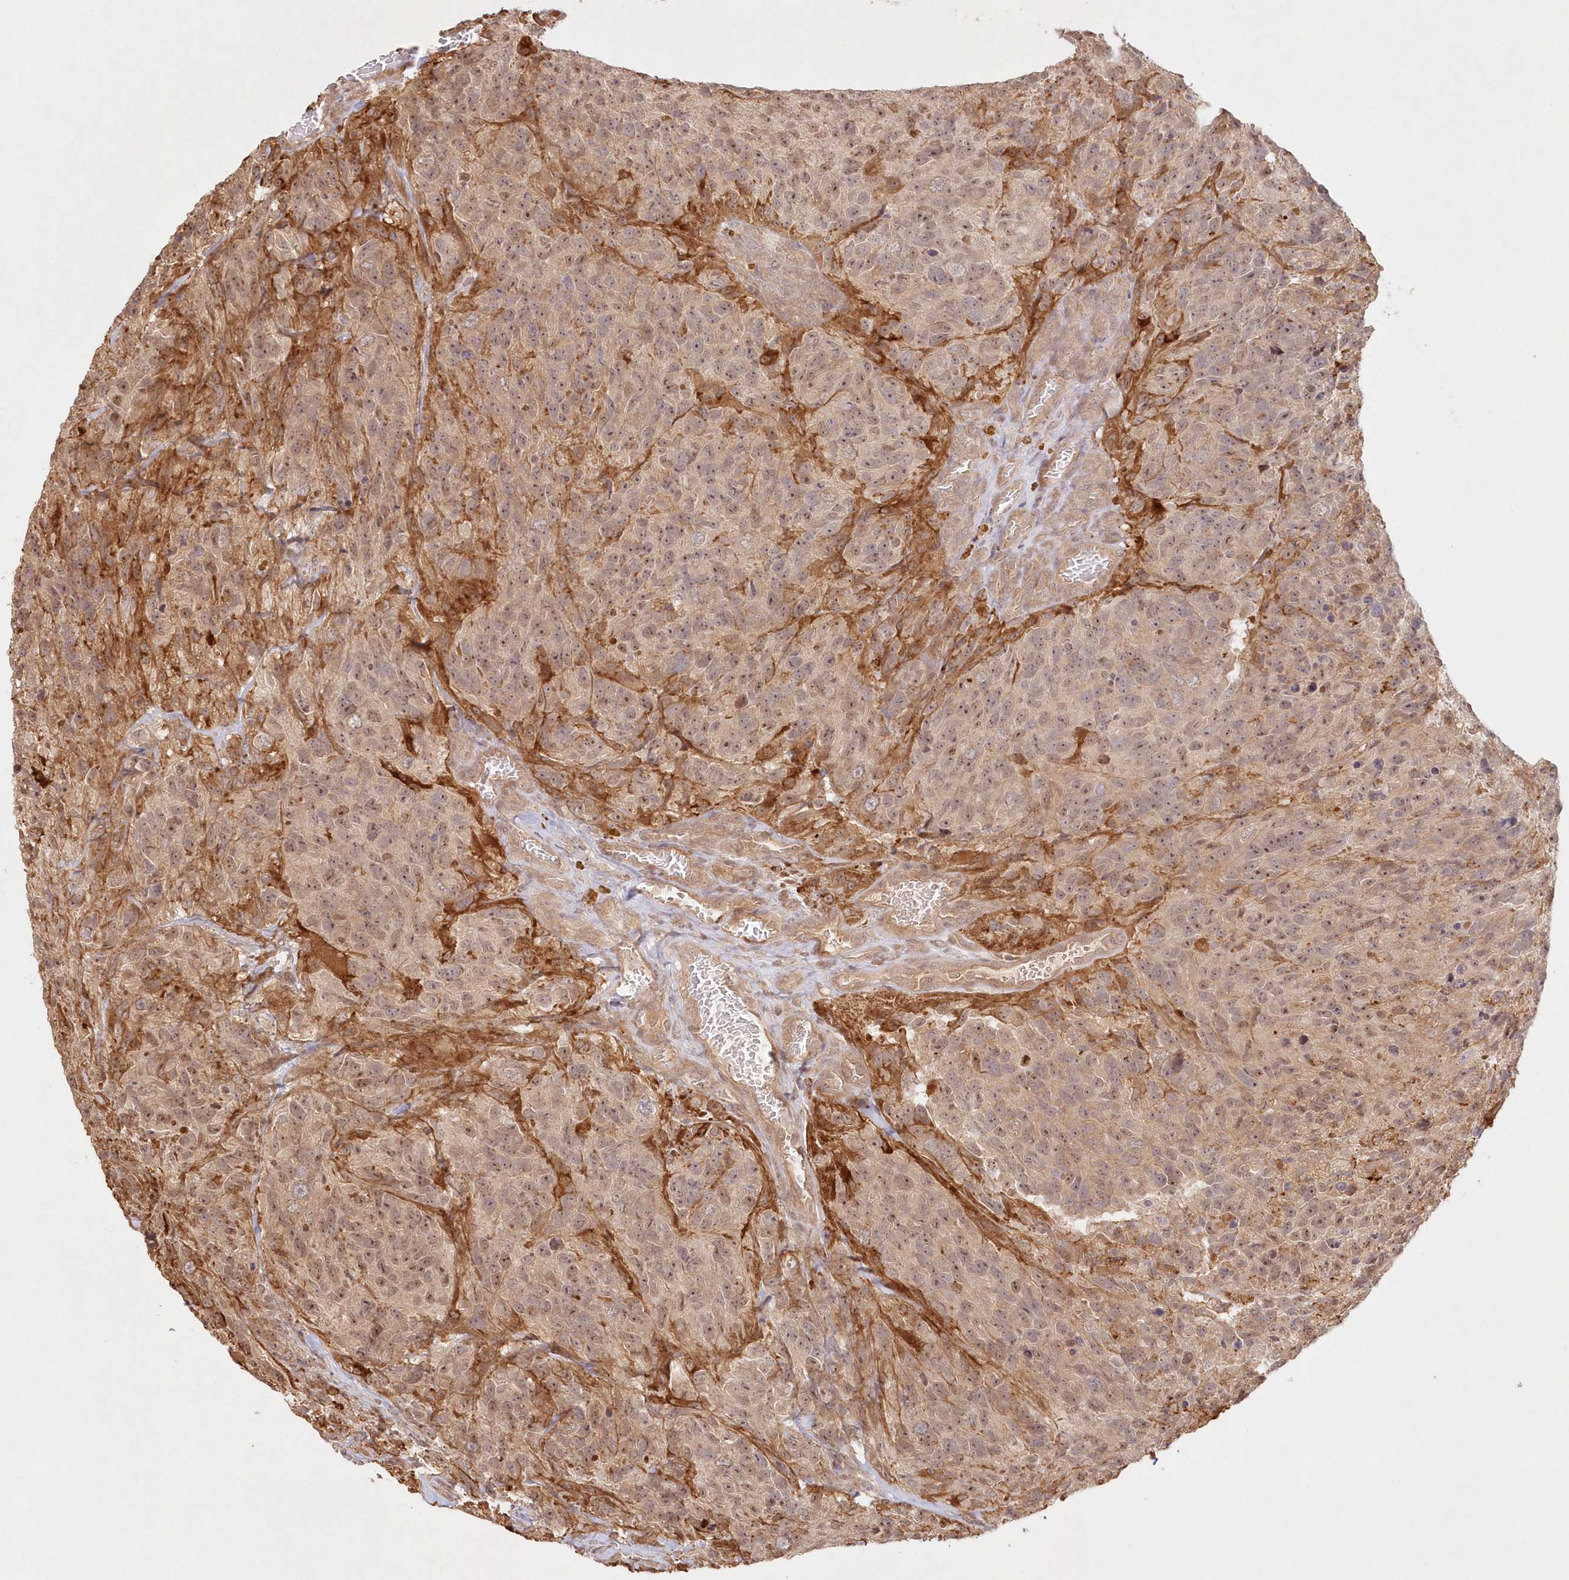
{"staining": {"intensity": "weak", "quantity": "25%-75%", "location": "cytoplasmic/membranous,nuclear"}, "tissue": "glioma", "cell_type": "Tumor cells", "image_type": "cancer", "snomed": [{"axis": "morphology", "description": "Glioma, malignant, High grade"}, {"axis": "topography", "description": "Brain"}], "caption": "Malignant glioma (high-grade) stained for a protein (brown) displays weak cytoplasmic/membranous and nuclear positive expression in about 25%-75% of tumor cells.", "gene": "KIAA0232", "patient": {"sex": "male", "age": 69}}